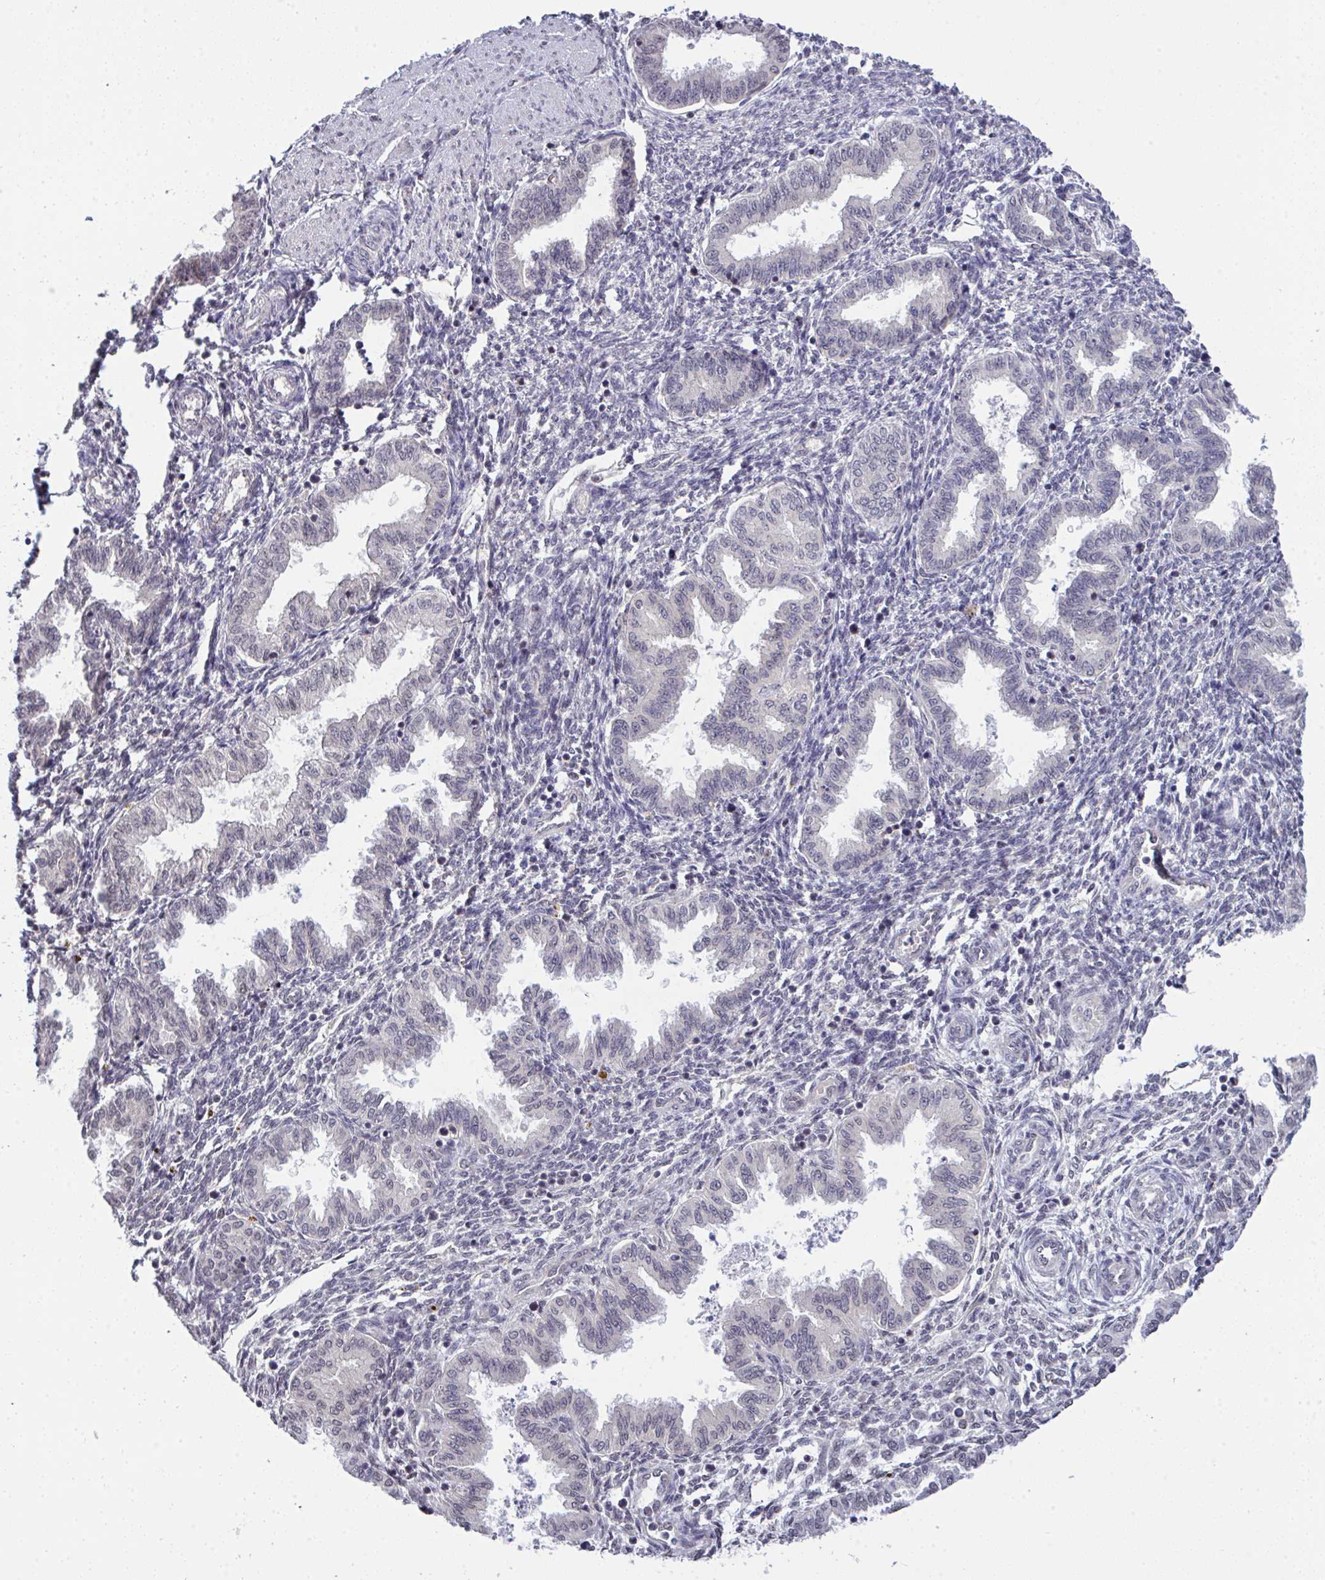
{"staining": {"intensity": "negative", "quantity": "none", "location": "none"}, "tissue": "endometrium", "cell_type": "Cells in endometrial stroma", "image_type": "normal", "snomed": [{"axis": "morphology", "description": "Normal tissue, NOS"}, {"axis": "topography", "description": "Endometrium"}], "caption": "A micrograph of endometrium stained for a protein displays no brown staining in cells in endometrial stroma. (Brightfield microscopy of DAB IHC at high magnification).", "gene": "C9orf64", "patient": {"sex": "female", "age": 33}}